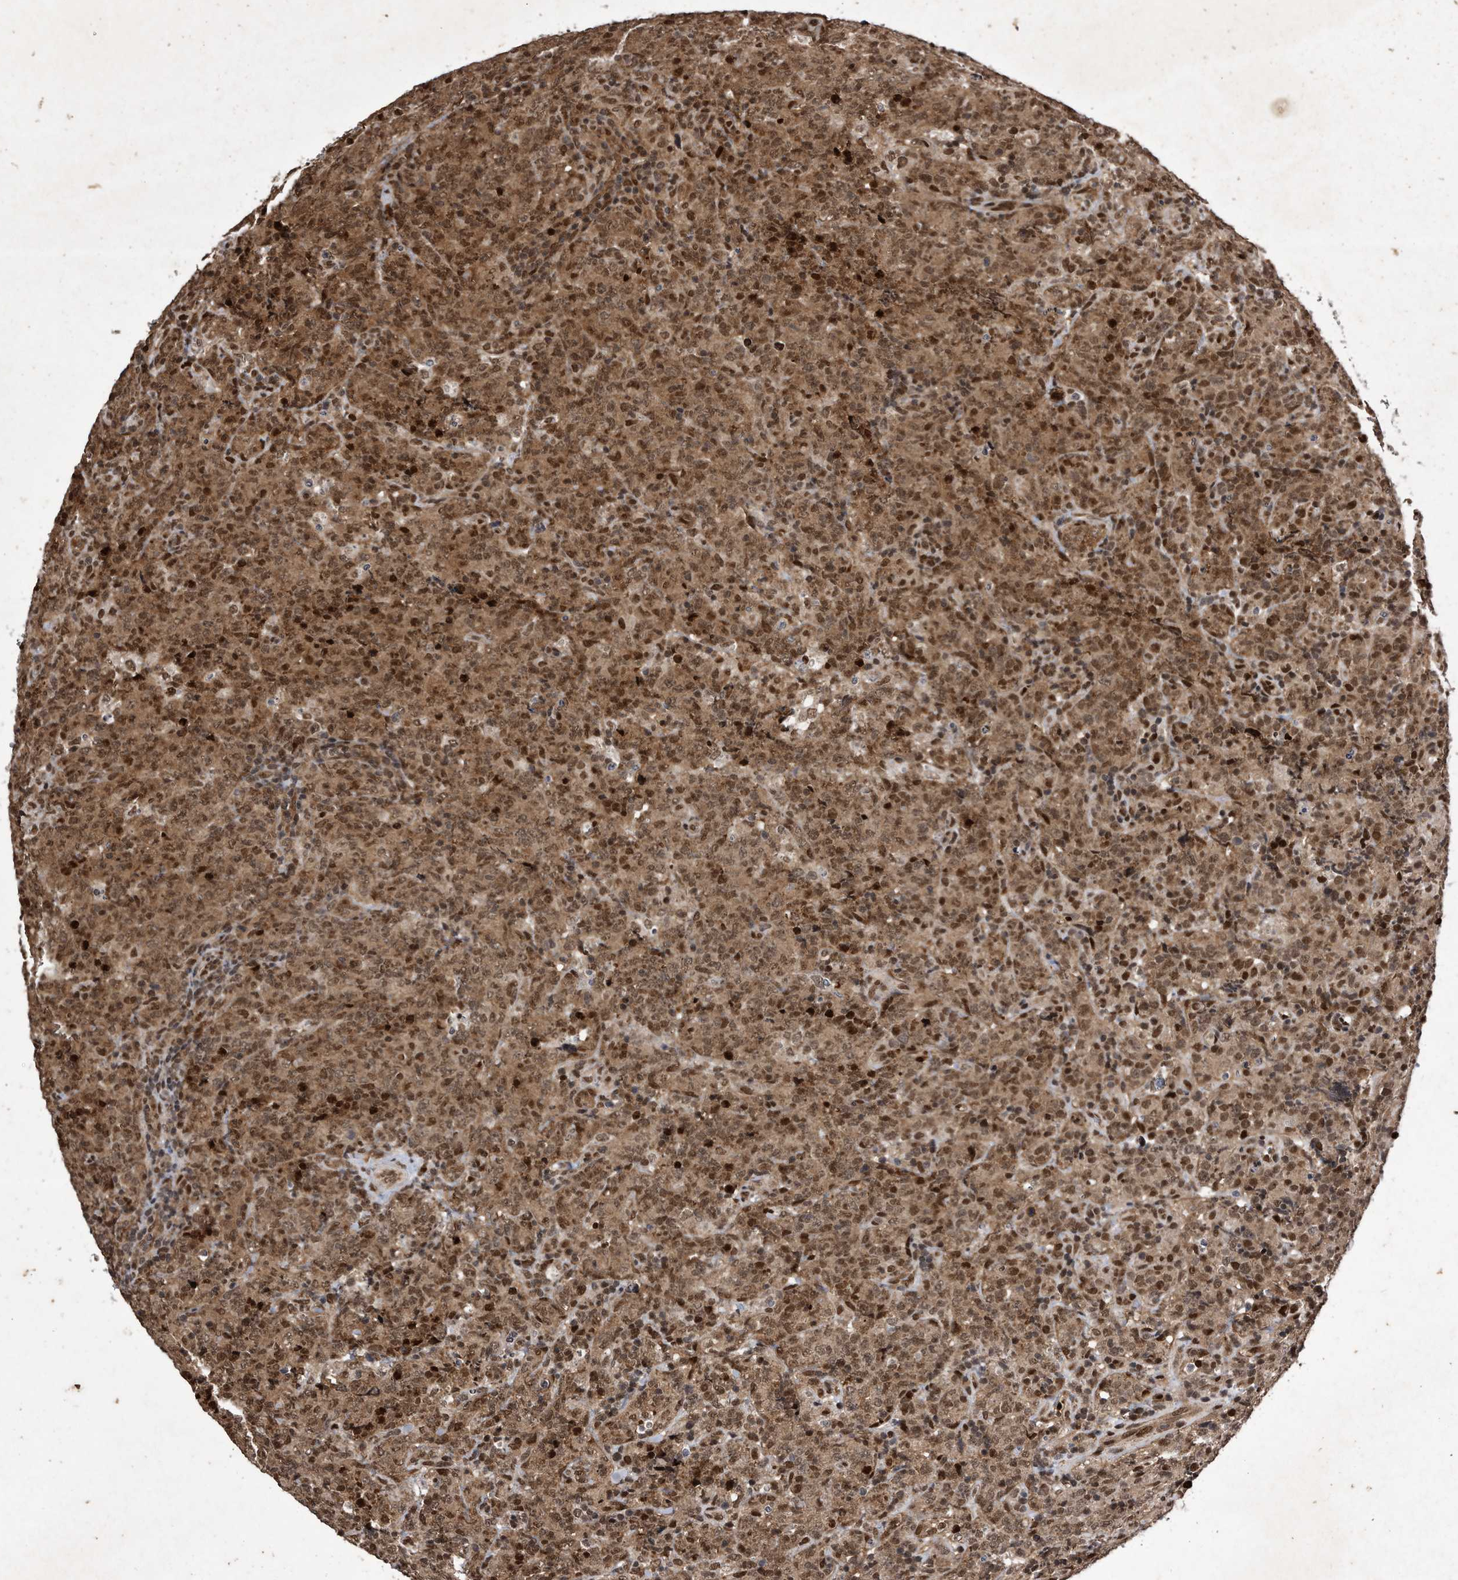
{"staining": {"intensity": "moderate", "quantity": ">75%", "location": "cytoplasmic/membranous,nuclear"}, "tissue": "lymphoma", "cell_type": "Tumor cells", "image_type": "cancer", "snomed": [{"axis": "morphology", "description": "Malignant lymphoma, non-Hodgkin's type, High grade"}, {"axis": "topography", "description": "Tonsil"}], "caption": "Immunohistochemistry (IHC) of high-grade malignant lymphoma, non-Hodgkin's type demonstrates medium levels of moderate cytoplasmic/membranous and nuclear positivity in about >75% of tumor cells.", "gene": "RAD23B", "patient": {"sex": "female", "age": 36}}